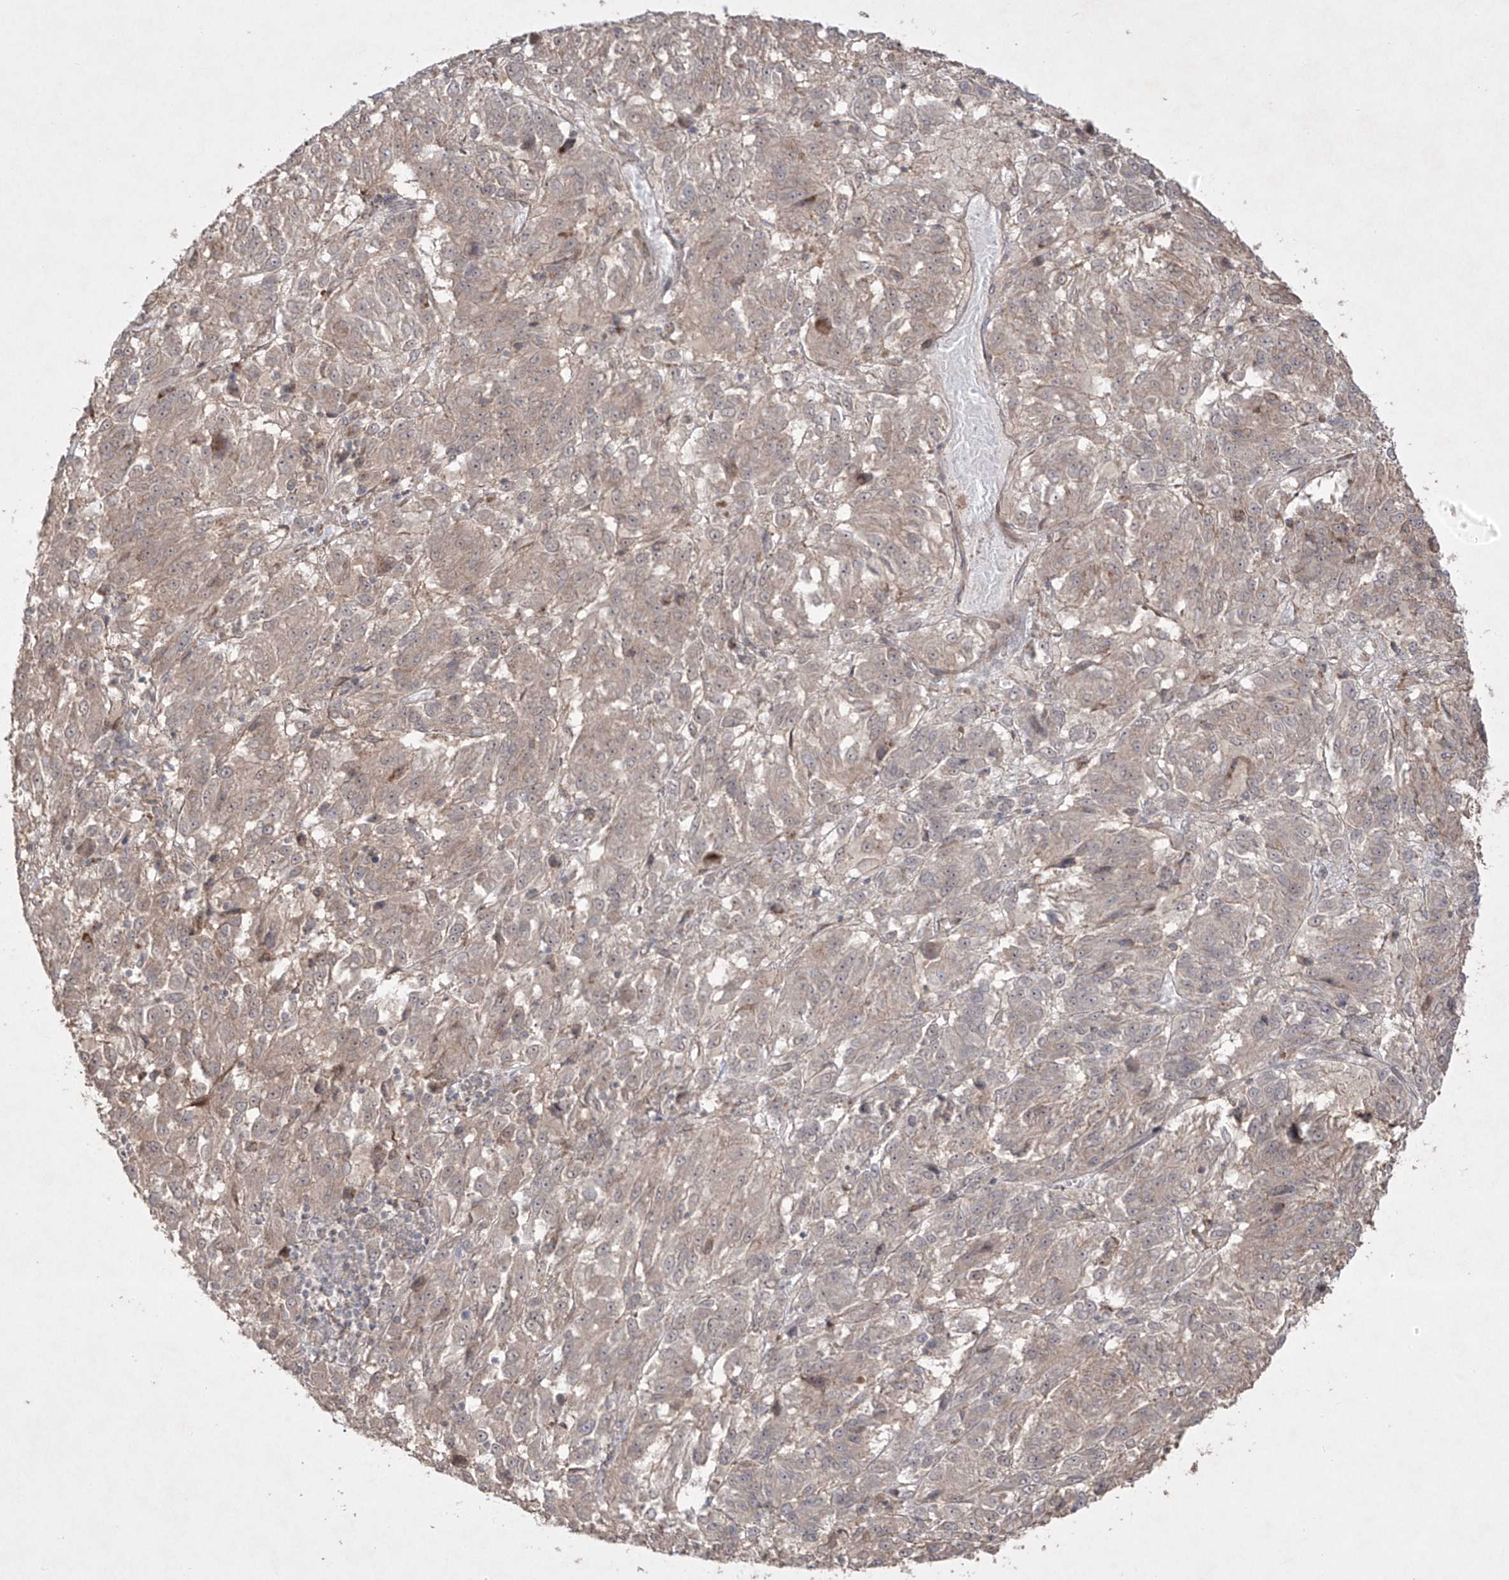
{"staining": {"intensity": "negative", "quantity": "none", "location": "none"}, "tissue": "melanoma", "cell_type": "Tumor cells", "image_type": "cancer", "snomed": [{"axis": "morphology", "description": "Malignant melanoma, Metastatic site"}, {"axis": "topography", "description": "Lung"}], "caption": "DAB (3,3'-diaminobenzidine) immunohistochemical staining of human melanoma demonstrates no significant expression in tumor cells.", "gene": "KDM1B", "patient": {"sex": "male", "age": 64}}